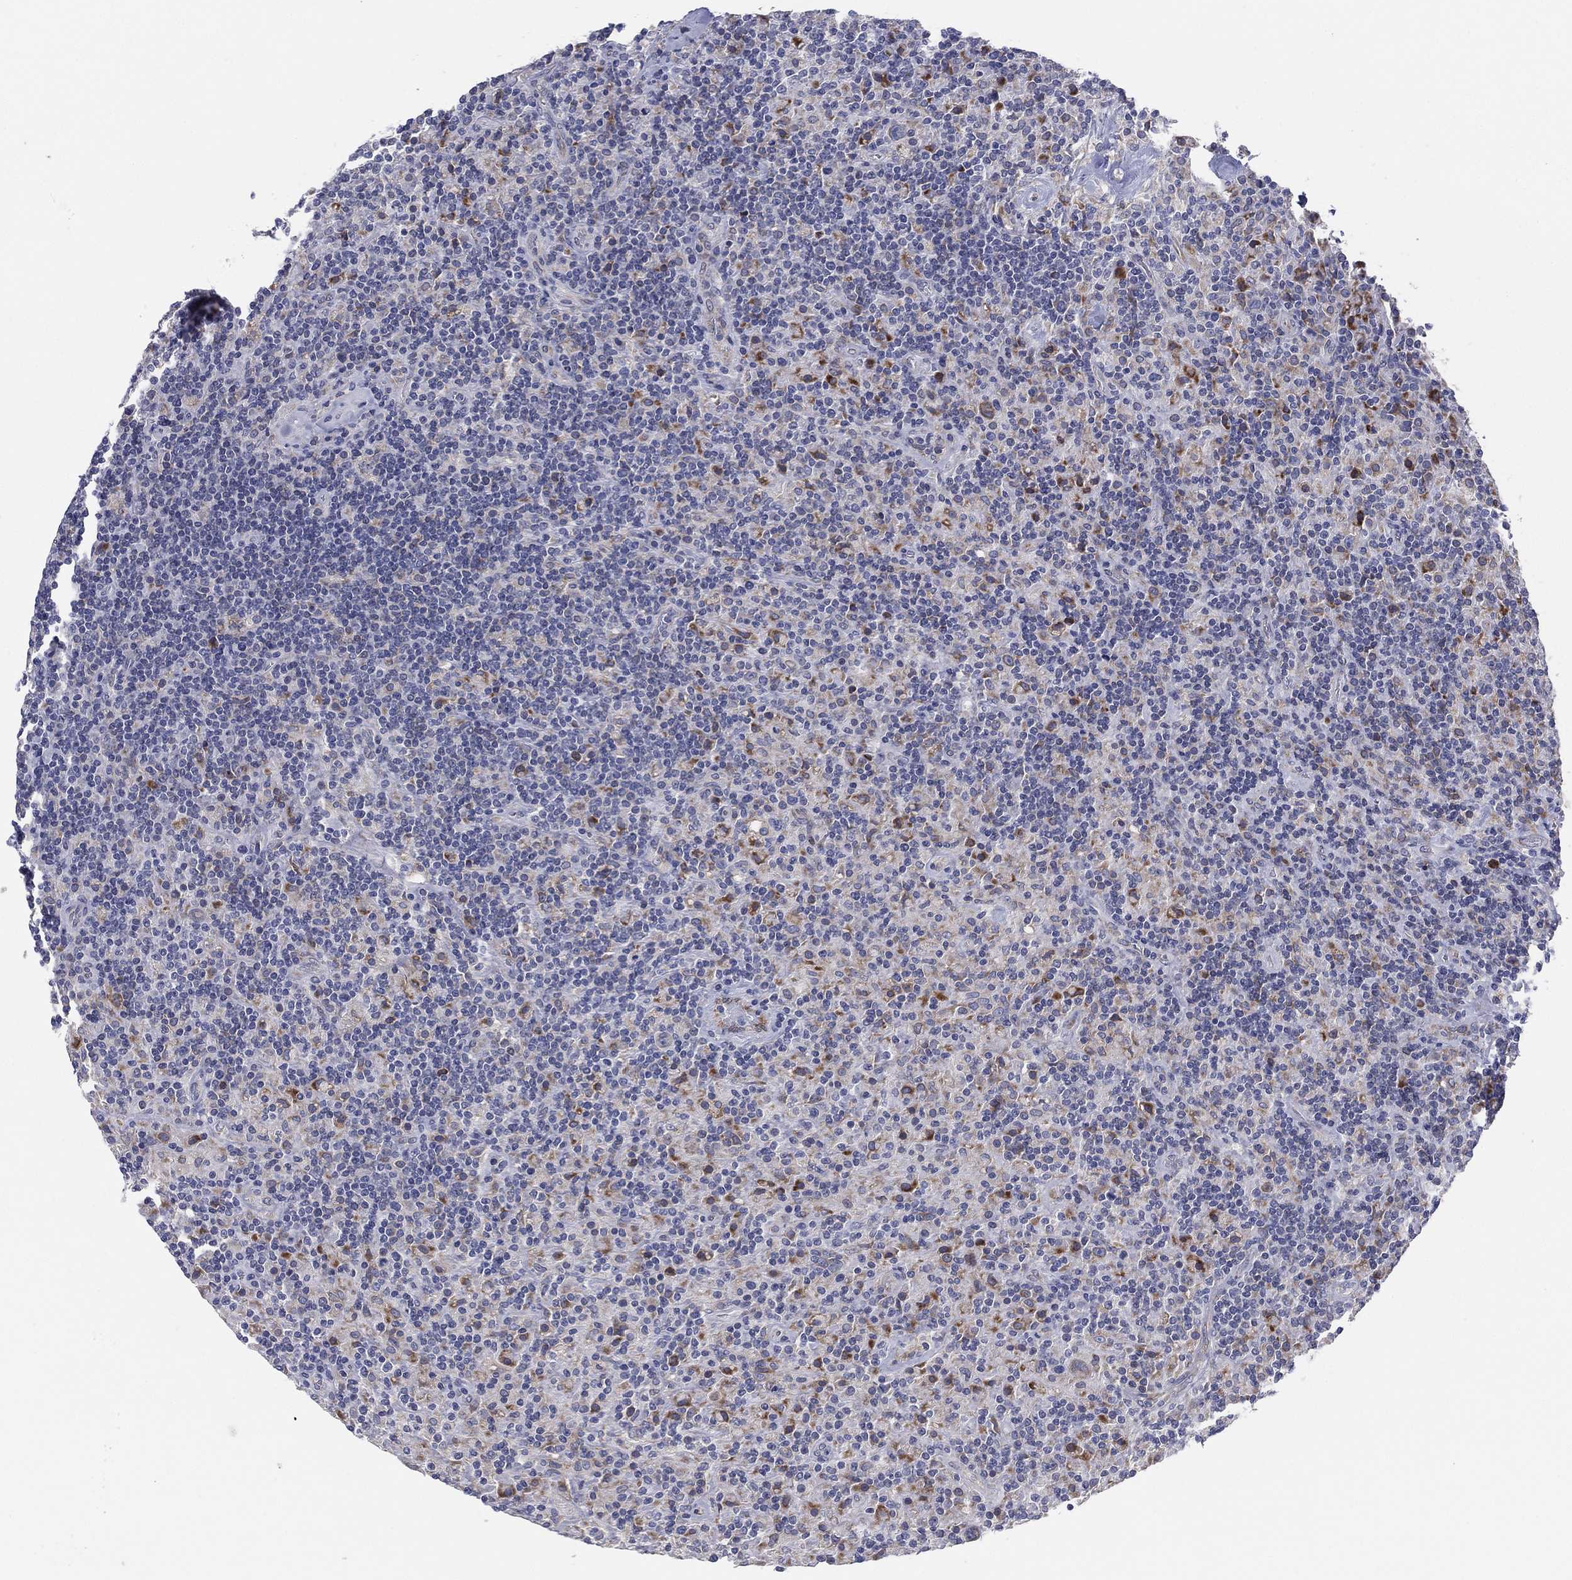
{"staining": {"intensity": "negative", "quantity": "none", "location": "none"}, "tissue": "lymphoma", "cell_type": "Tumor cells", "image_type": "cancer", "snomed": [{"axis": "morphology", "description": "Hodgkin's disease, NOS"}, {"axis": "topography", "description": "Lymph node"}], "caption": "The image reveals no significant staining in tumor cells of Hodgkin's disease.", "gene": "TMEM40", "patient": {"sex": "male", "age": 70}}